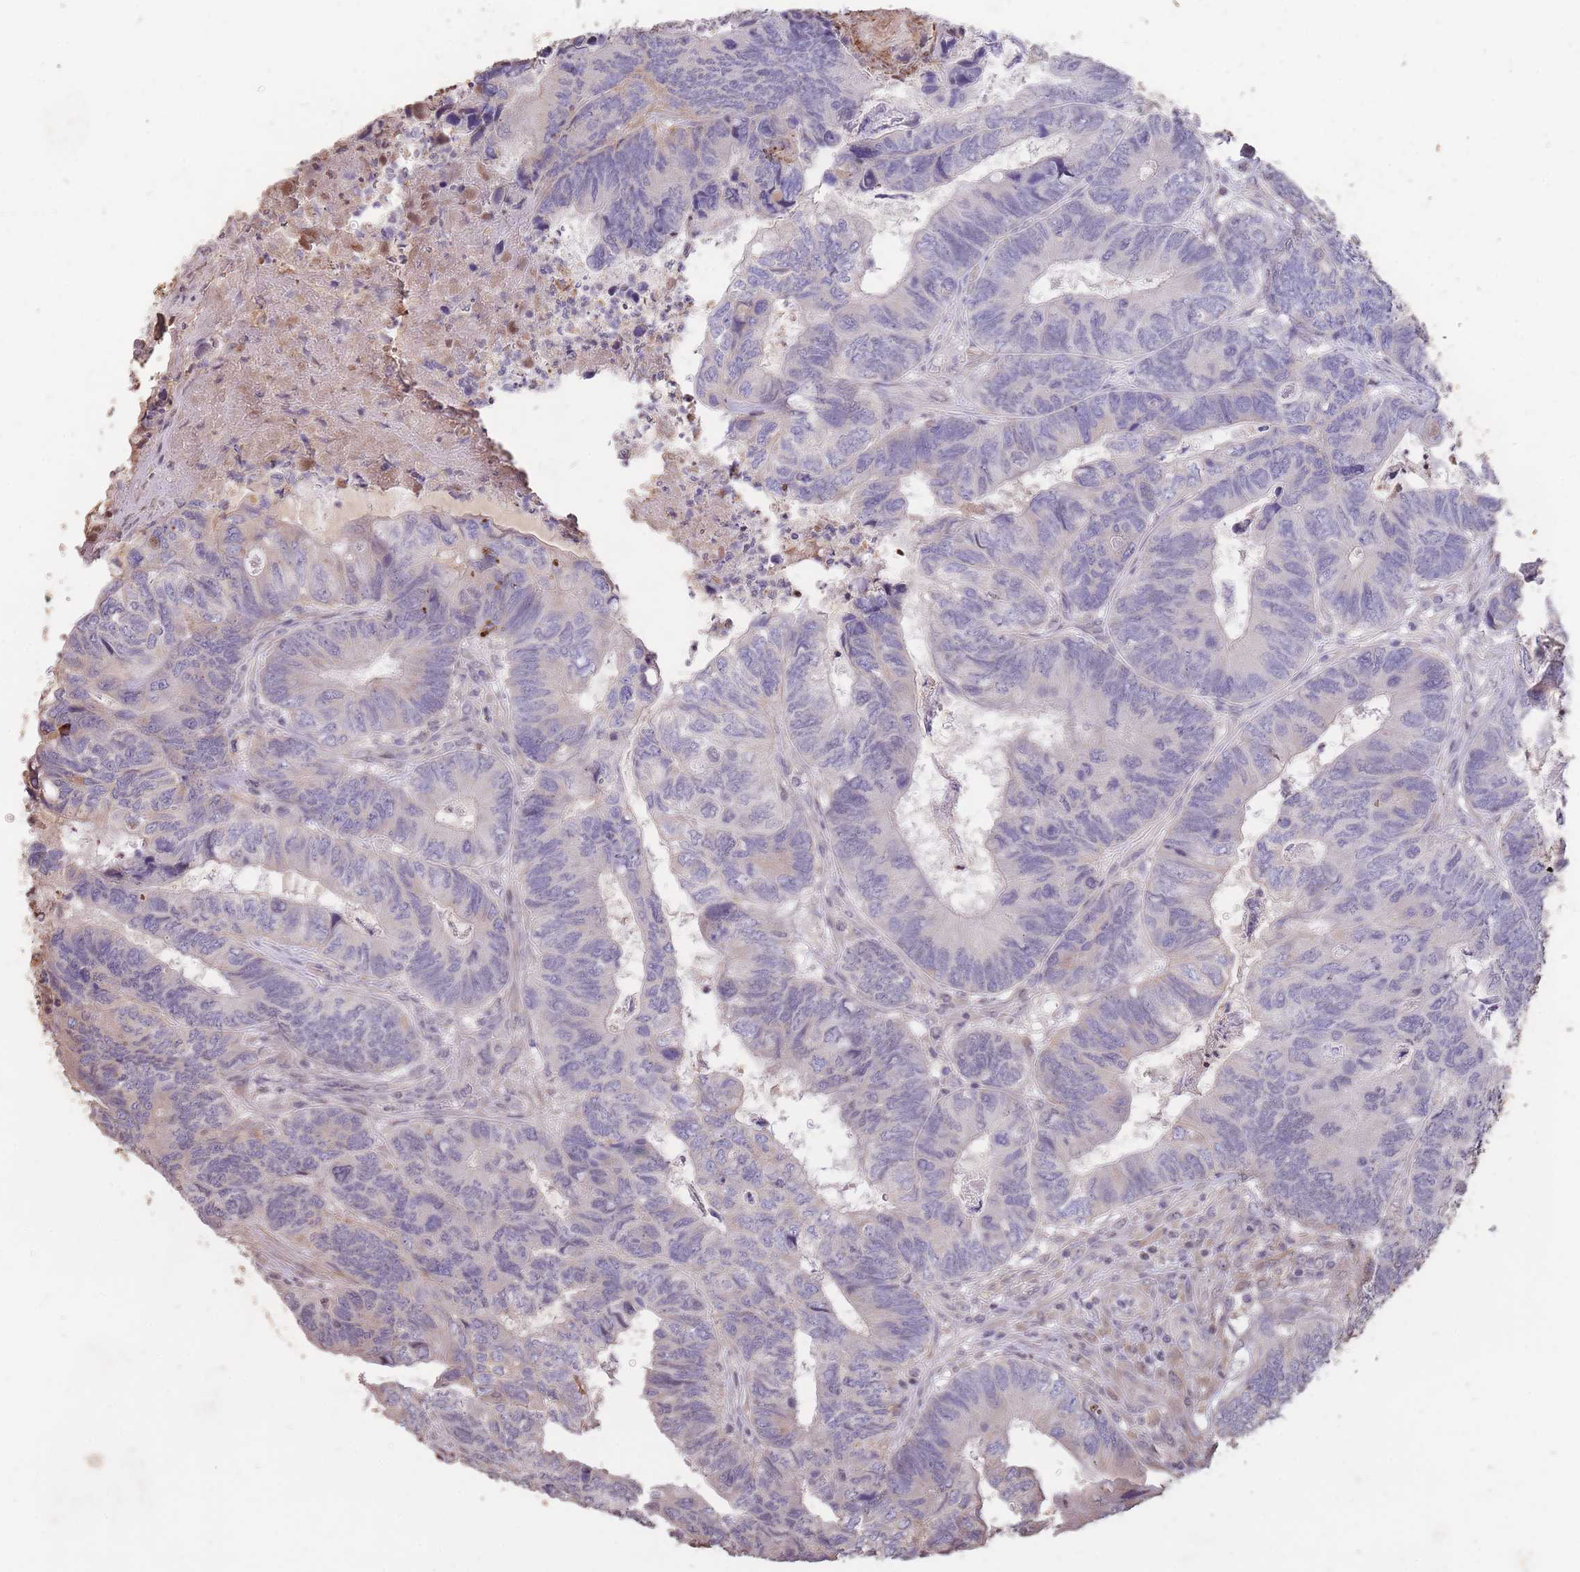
{"staining": {"intensity": "negative", "quantity": "none", "location": "none"}, "tissue": "colorectal cancer", "cell_type": "Tumor cells", "image_type": "cancer", "snomed": [{"axis": "morphology", "description": "Adenocarcinoma, NOS"}, {"axis": "topography", "description": "Colon"}], "caption": "IHC photomicrograph of neoplastic tissue: adenocarcinoma (colorectal) stained with DAB (3,3'-diaminobenzidine) reveals no significant protein positivity in tumor cells.", "gene": "RGS14", "patient": {"sex": "female", "age": 67}}